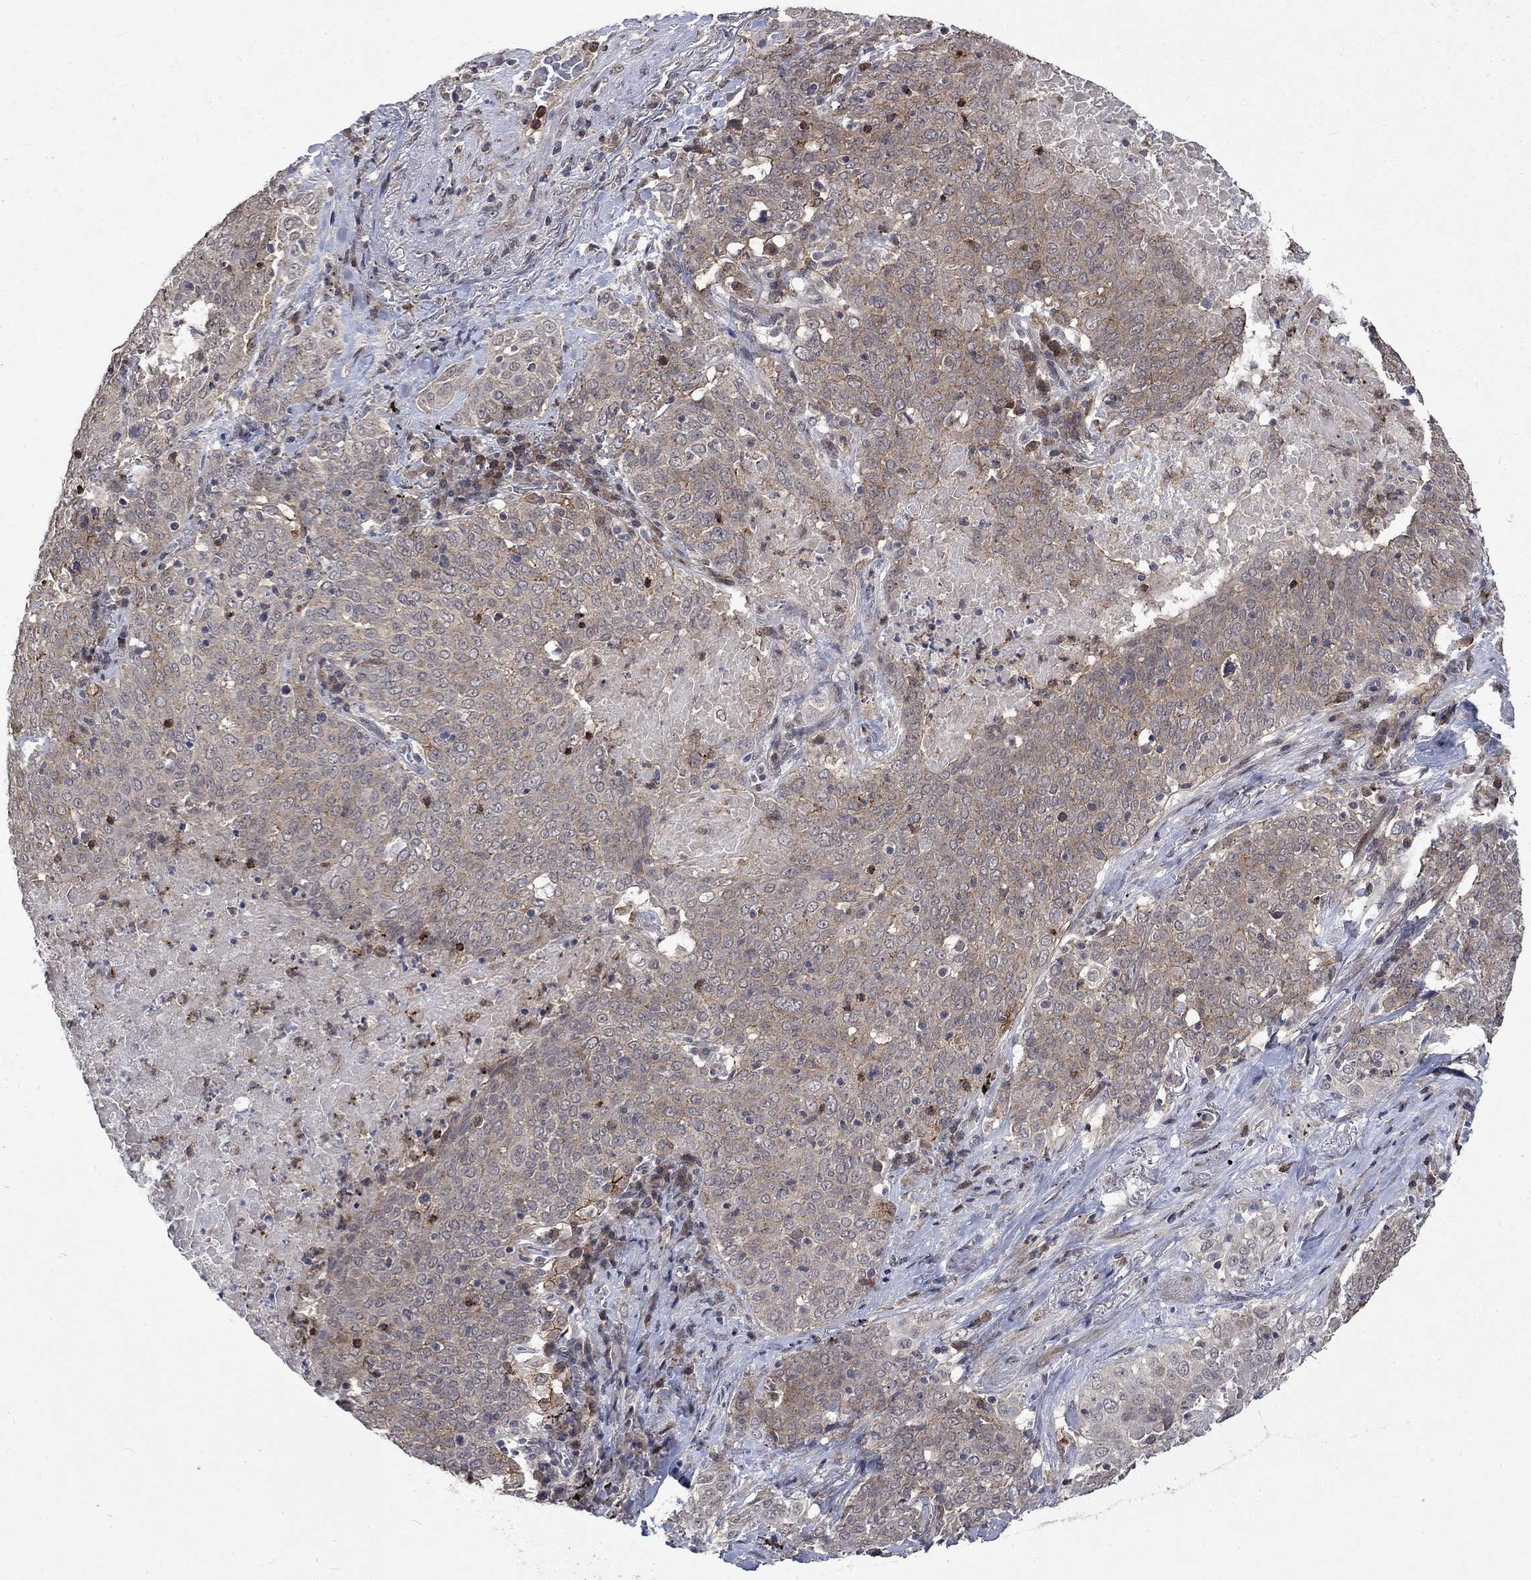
{"staining": {"intensity": "negative", "quantity": "none", "location": "none"}, "tissue": "lung cancer", "cell_type": "Tumor cells", "image_type": "cancer", "snomed": [{"axis": "morphology", "description": "Squamous cell carcinoma, NOS"}, {"axis": "topography", "description": "Lung"}], "caption": "An image of lung cancer (squamous cell carcinoma) stained for a protein displays no brown staining in tumor cells.", "gene": "PPP1R9A", "patient": {"sex": "male", "age": 82}}